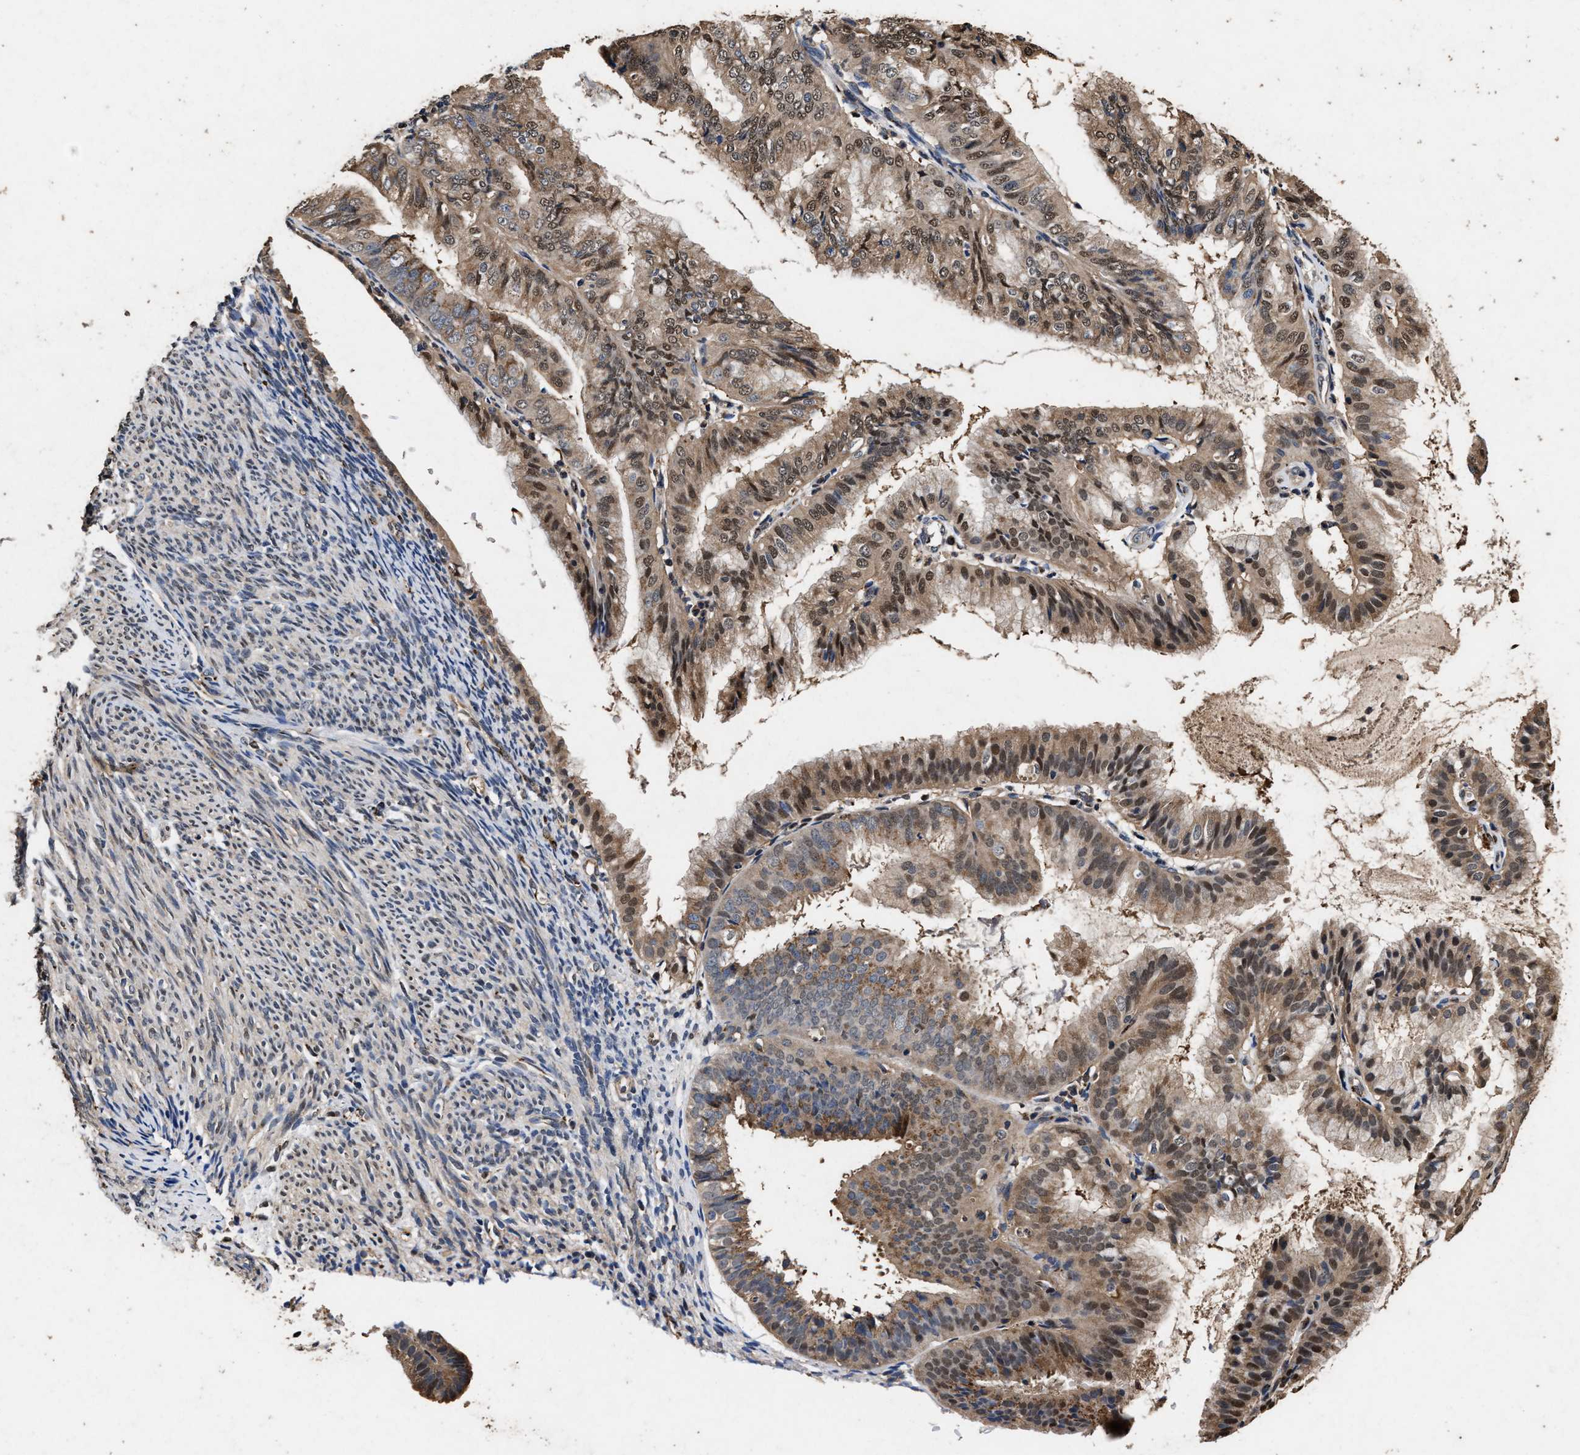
{"staining": {"intensity": "moderate", "quantity": ">75%", "location": "cytoplasmic/membranous,nuclear"}, "tissue": "endometrial cancer", "cell_type": "Tumor cells", "image_type": "cancer", "snomed": [{"axis": "morphology", "description": "Adenocarcinoma, NOS"}, {"axis": "topography", "description": "Endometrium"}], "caption": "Immunohistochemical staining of adenocarcinoma (endometrial) exhibits medium levels of moderate cytoplasmic/membranous and nuclear protein expression in about >75% of tumor cells.", "gene": "TPST2", "patient": {"sex": "female", "age": 63}}